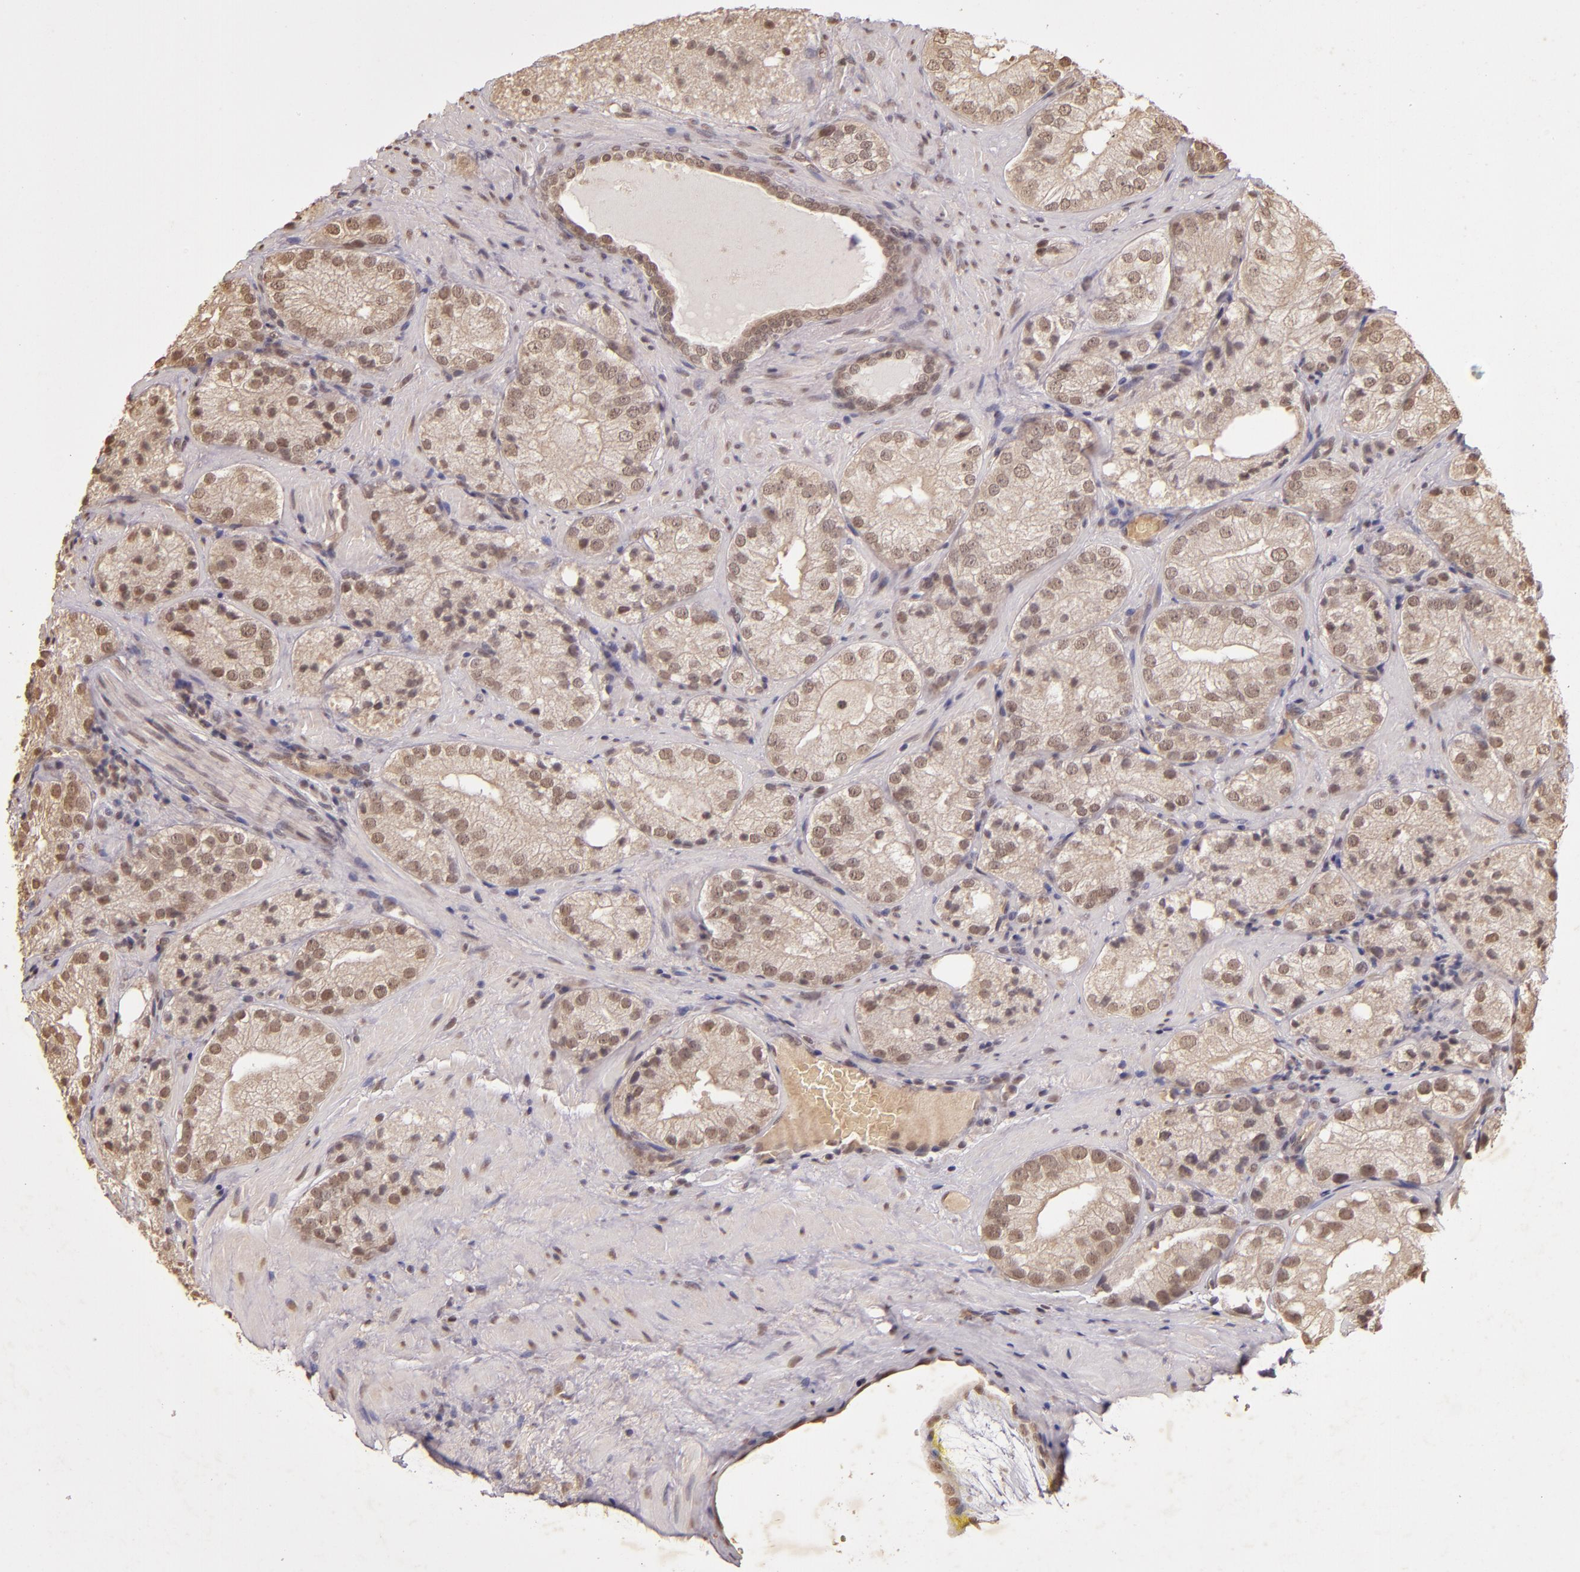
{"staining": {"intensity": "weak", "quantity": ">75%", "location": "cytoplasmic/membranous,nuclear"}, "tissue": "prostate cancer", "cell_type": "Tumor cells", "image_type": "cancer", "snomed": [{"axis": "morphology", "description": "Adenocarcinoma, Low grade"}, {"axis": "topography", "description": "Prostate"}], "caption": "Immunohistochemical staining of adenocarcinoma (low-grade) (prostate) reveals low levels of weak cytoplasmic/membranous and nuclear positivity in approximately >75% of tumor cells.", "gene": "CUL1", "patient": {"sex": "male", "age": 60}}